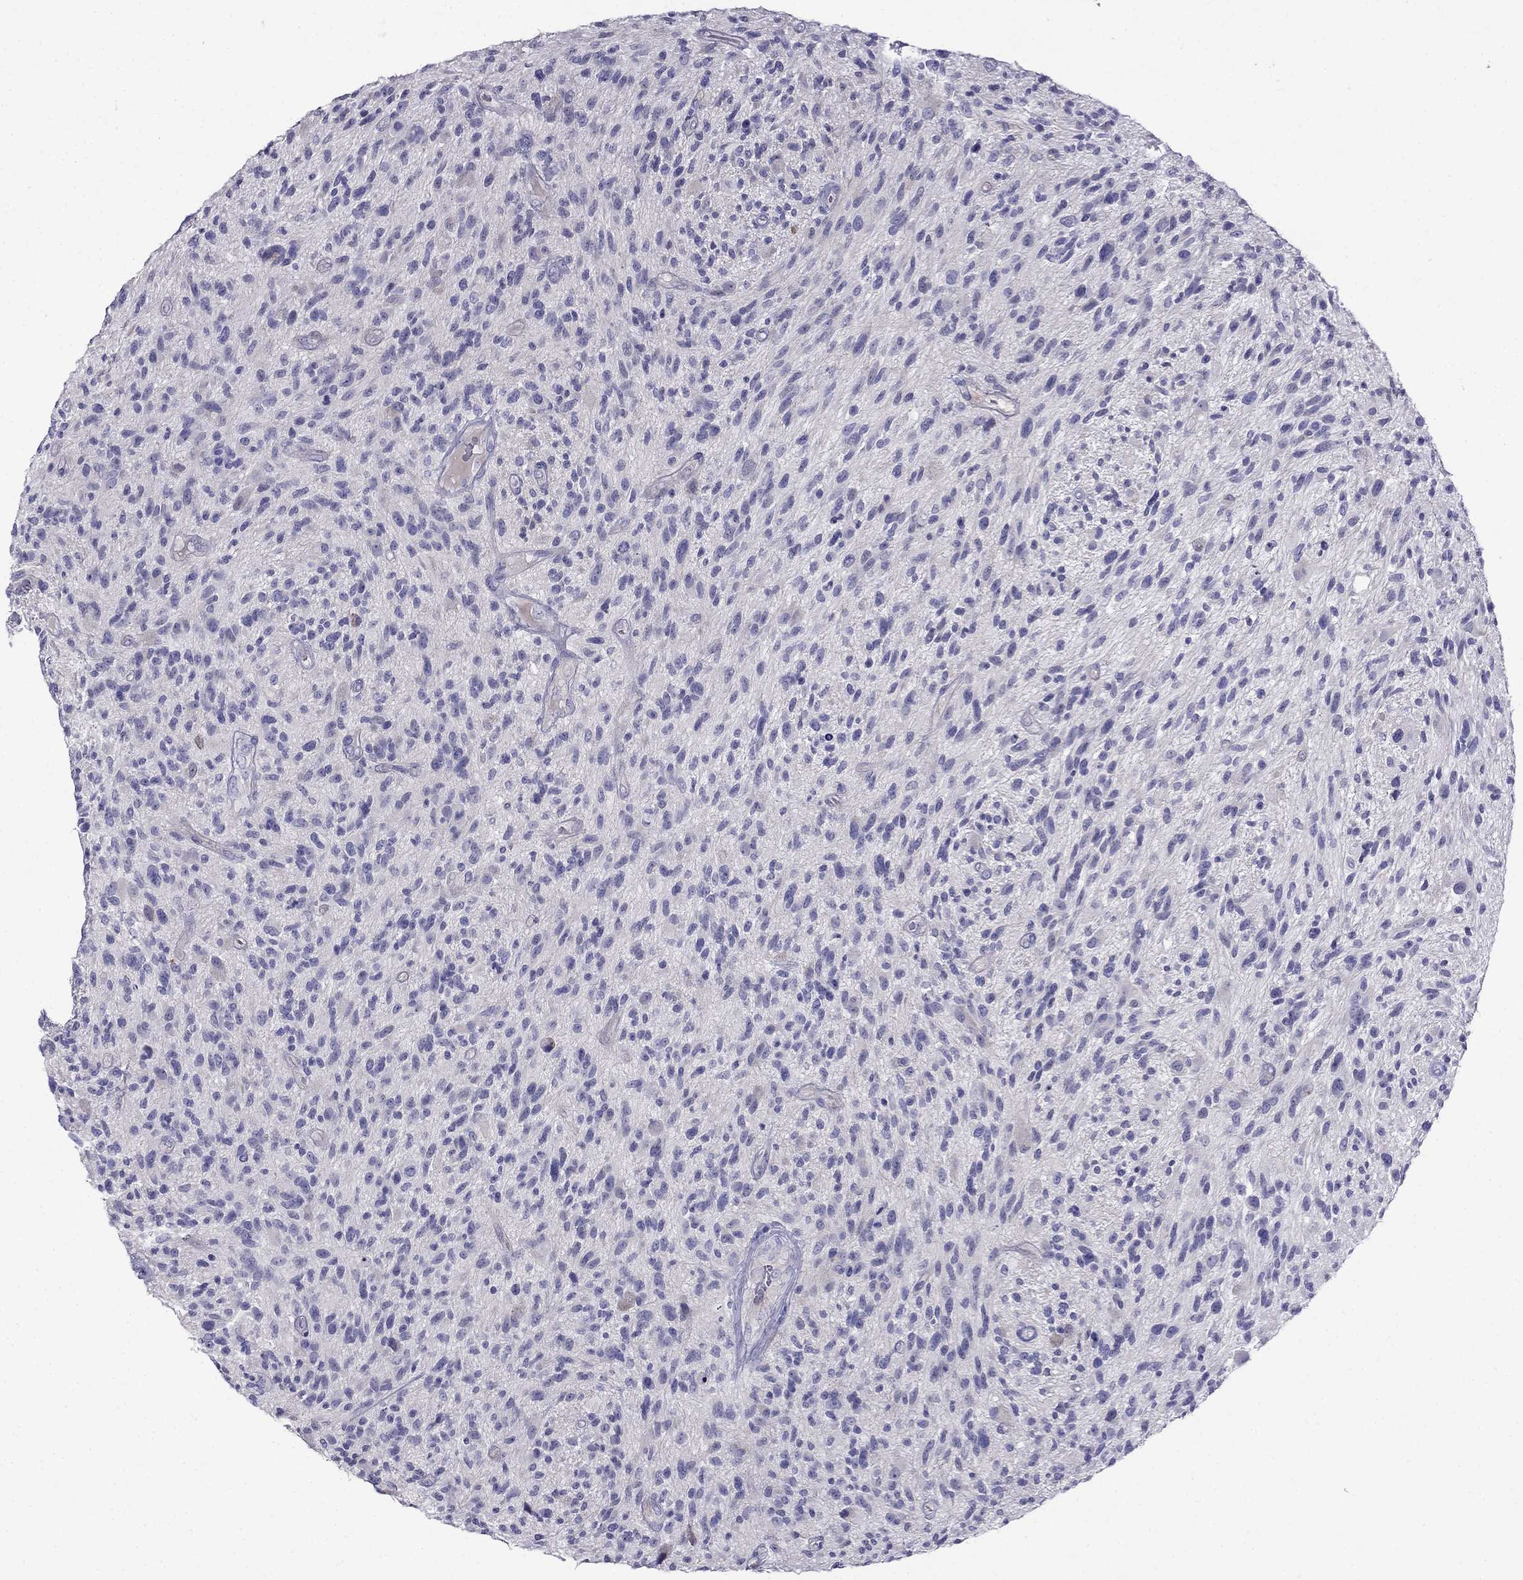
{"staining": {"intensity": "negative", "quantity": "none", "location": "none"}, "tissue": "glioma", "cell_type": "Tumor cells", "image_type": "cancer", "snomed": [{"axis": "morphology", "description": "Glioma, malignant, High grade"}, {"axis": "topography", "description": "Brain"}], "caption": "A high-resolution photomicrograph shows immunohistochemistry (IHC) staining of malignant glioma (high-grade), which demonstrates no significant positivity in tumor cells. (Brightfield microscopy of DAB (3,3'-diaminobenzidine) IHC at high magnification).", "gene": "PATE1", "patient": {"sex": "male", "age": 47}}